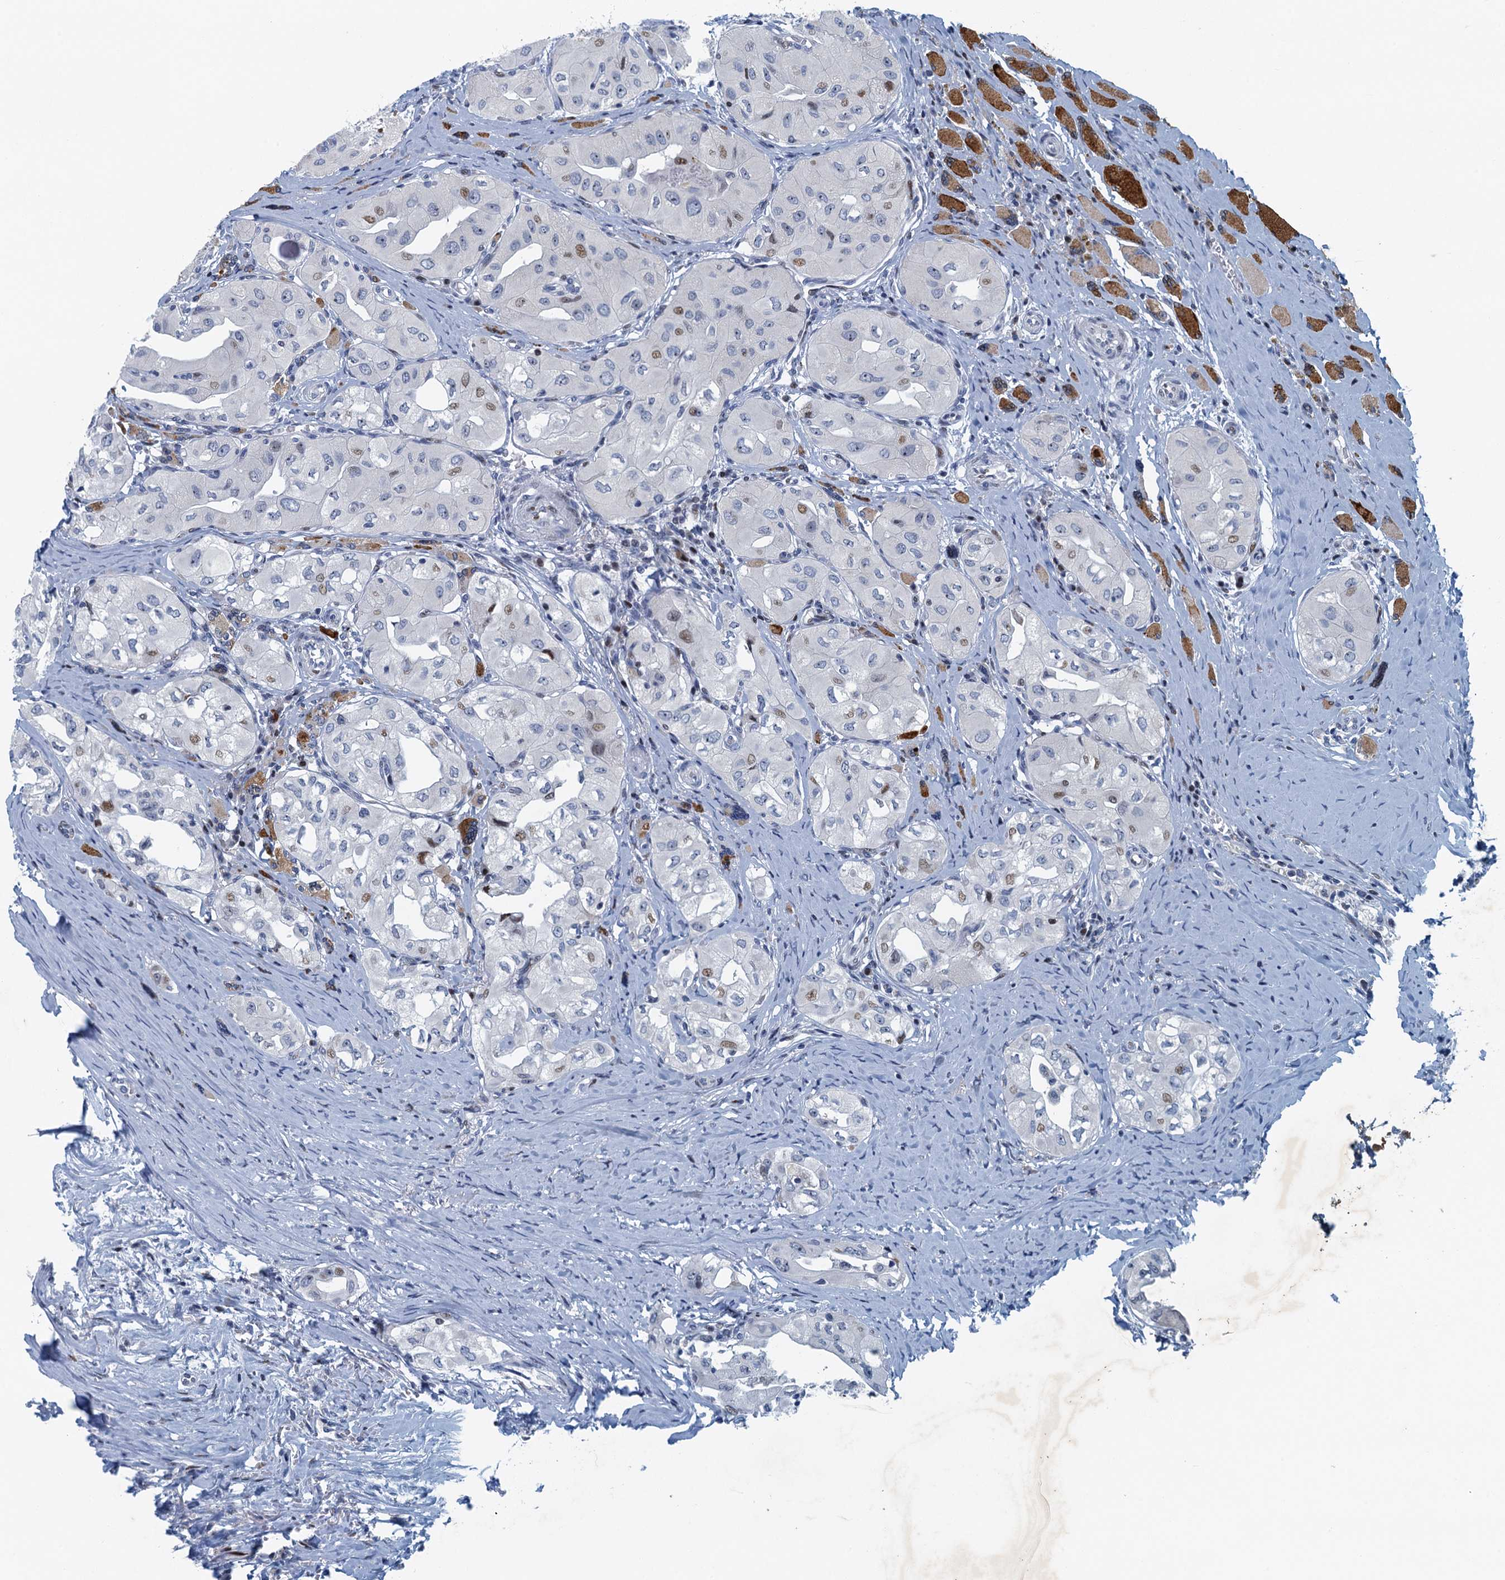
{"staining": {"intensity": "weak", "quantity": "<25%", "location": "nuclear"}, "tissue": "thyroid cancer", "cell_type": "Tumor cells", "image_type": "cancer", "snomed": [{"axis": "morphology", "description": "Papillary adenocarcinoma, NOS"}, {"axis": "topography", "description": "Thyroid gland"}], "caption": "Tumor cells are negative for protein expression in human papillary adenocarcinoma (thyroid). (Stains: DAB immunohistochemistry with hematoxylin counter stain, Microscopy: brightfield microscopy at high magnification).", "gene": "ANKRD13D", "patient": {"sex": "female", "age": 59}}